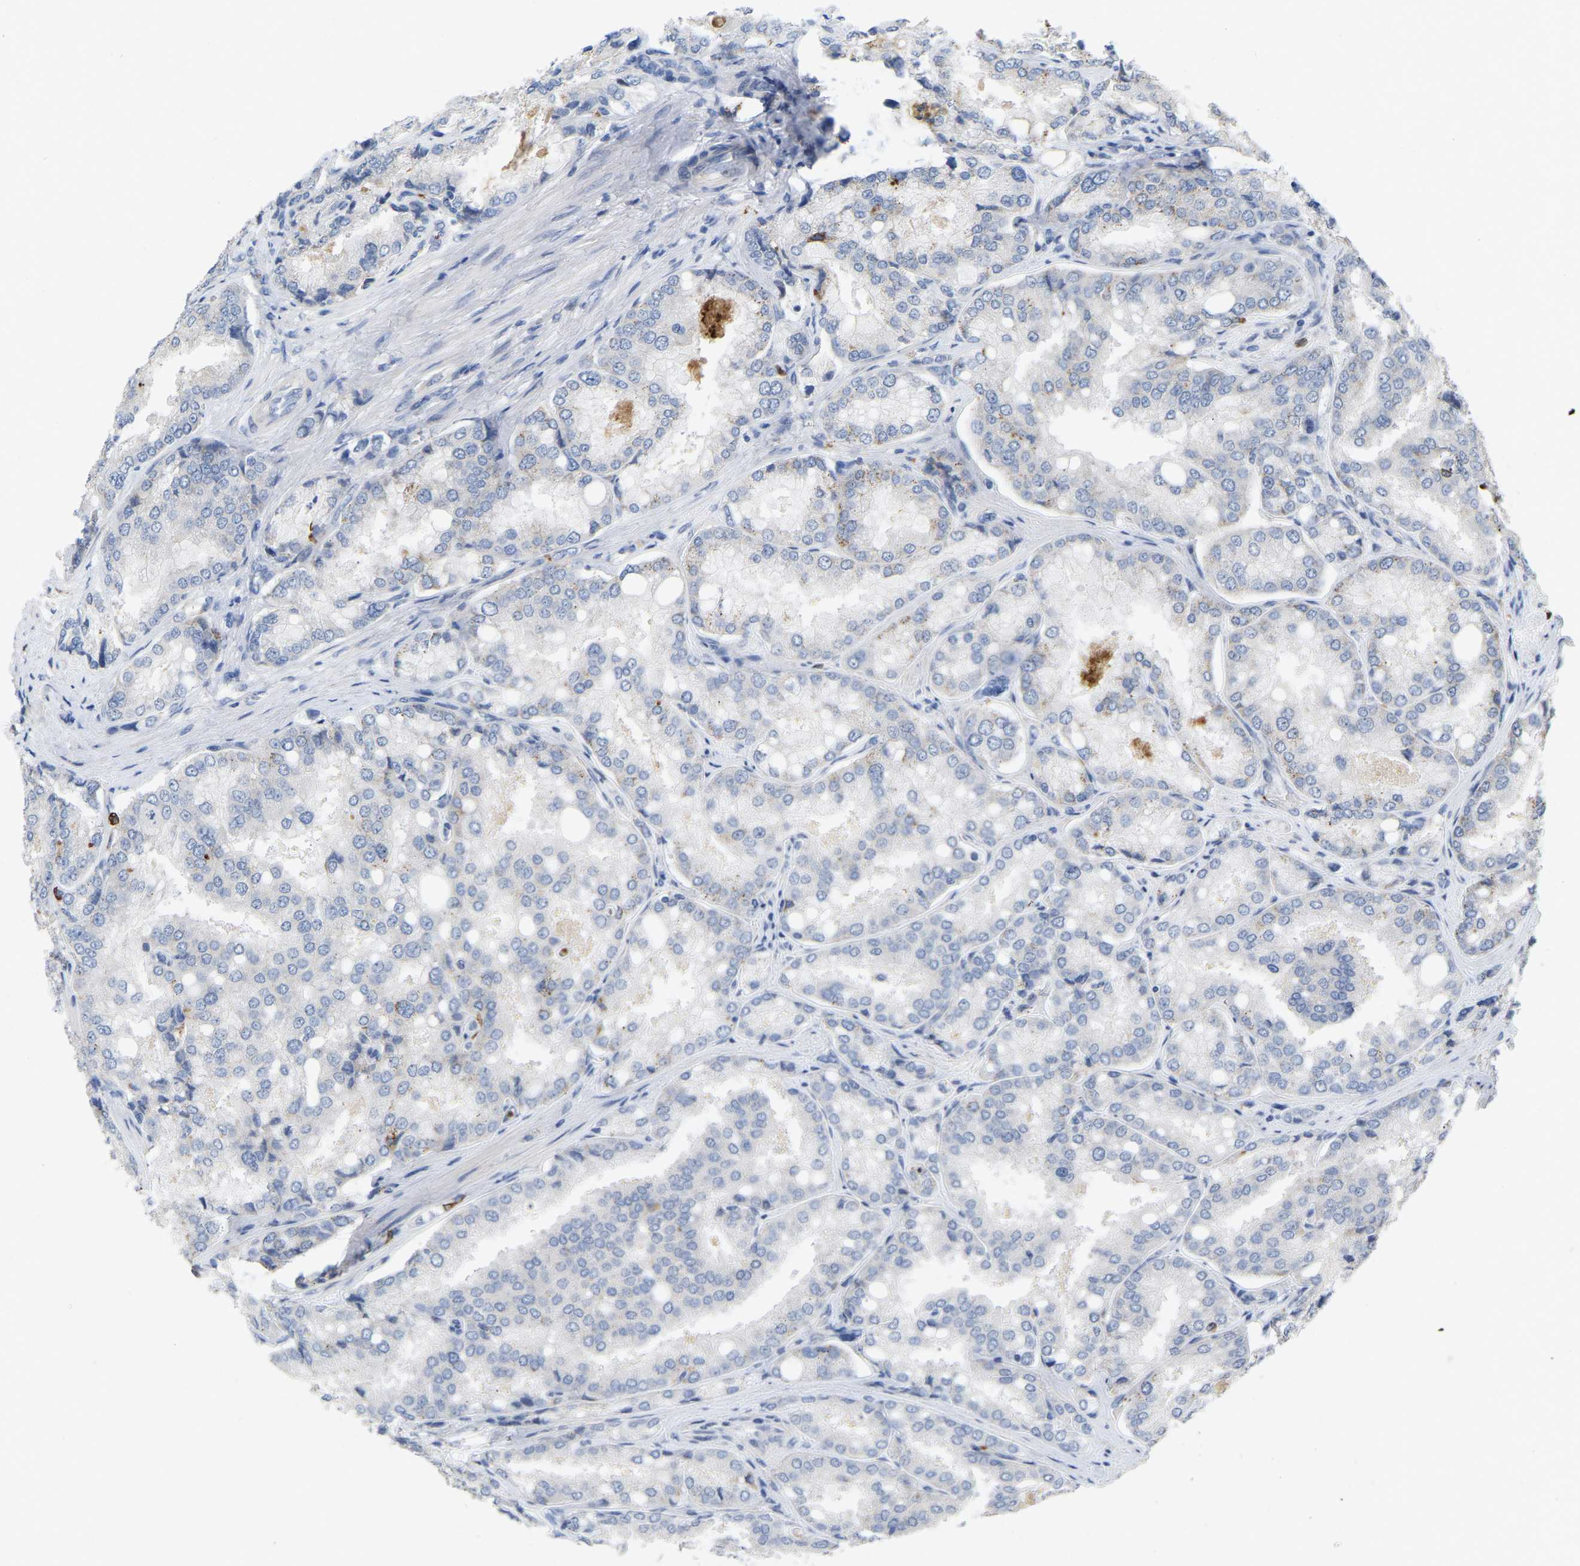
{"staining": {"intensity": "negative", "quantity": "none", "location": "none"}, "tissue": "prostate cancer", "cell_type": "Tumor cells", "image_type": "cancer", "snomed": [{"axis": "morphology", "description": "Adenocarcinoma, High grade"}, {"axis": "topography", "description": "Prostate"}], "caption": "Prostate high-grade adenocarcinoma was stained to show a protein in brown. There is no significant expression in tumor cells.", "gene": "RHEB", "patient": {"sex": "male", "age": 50}}